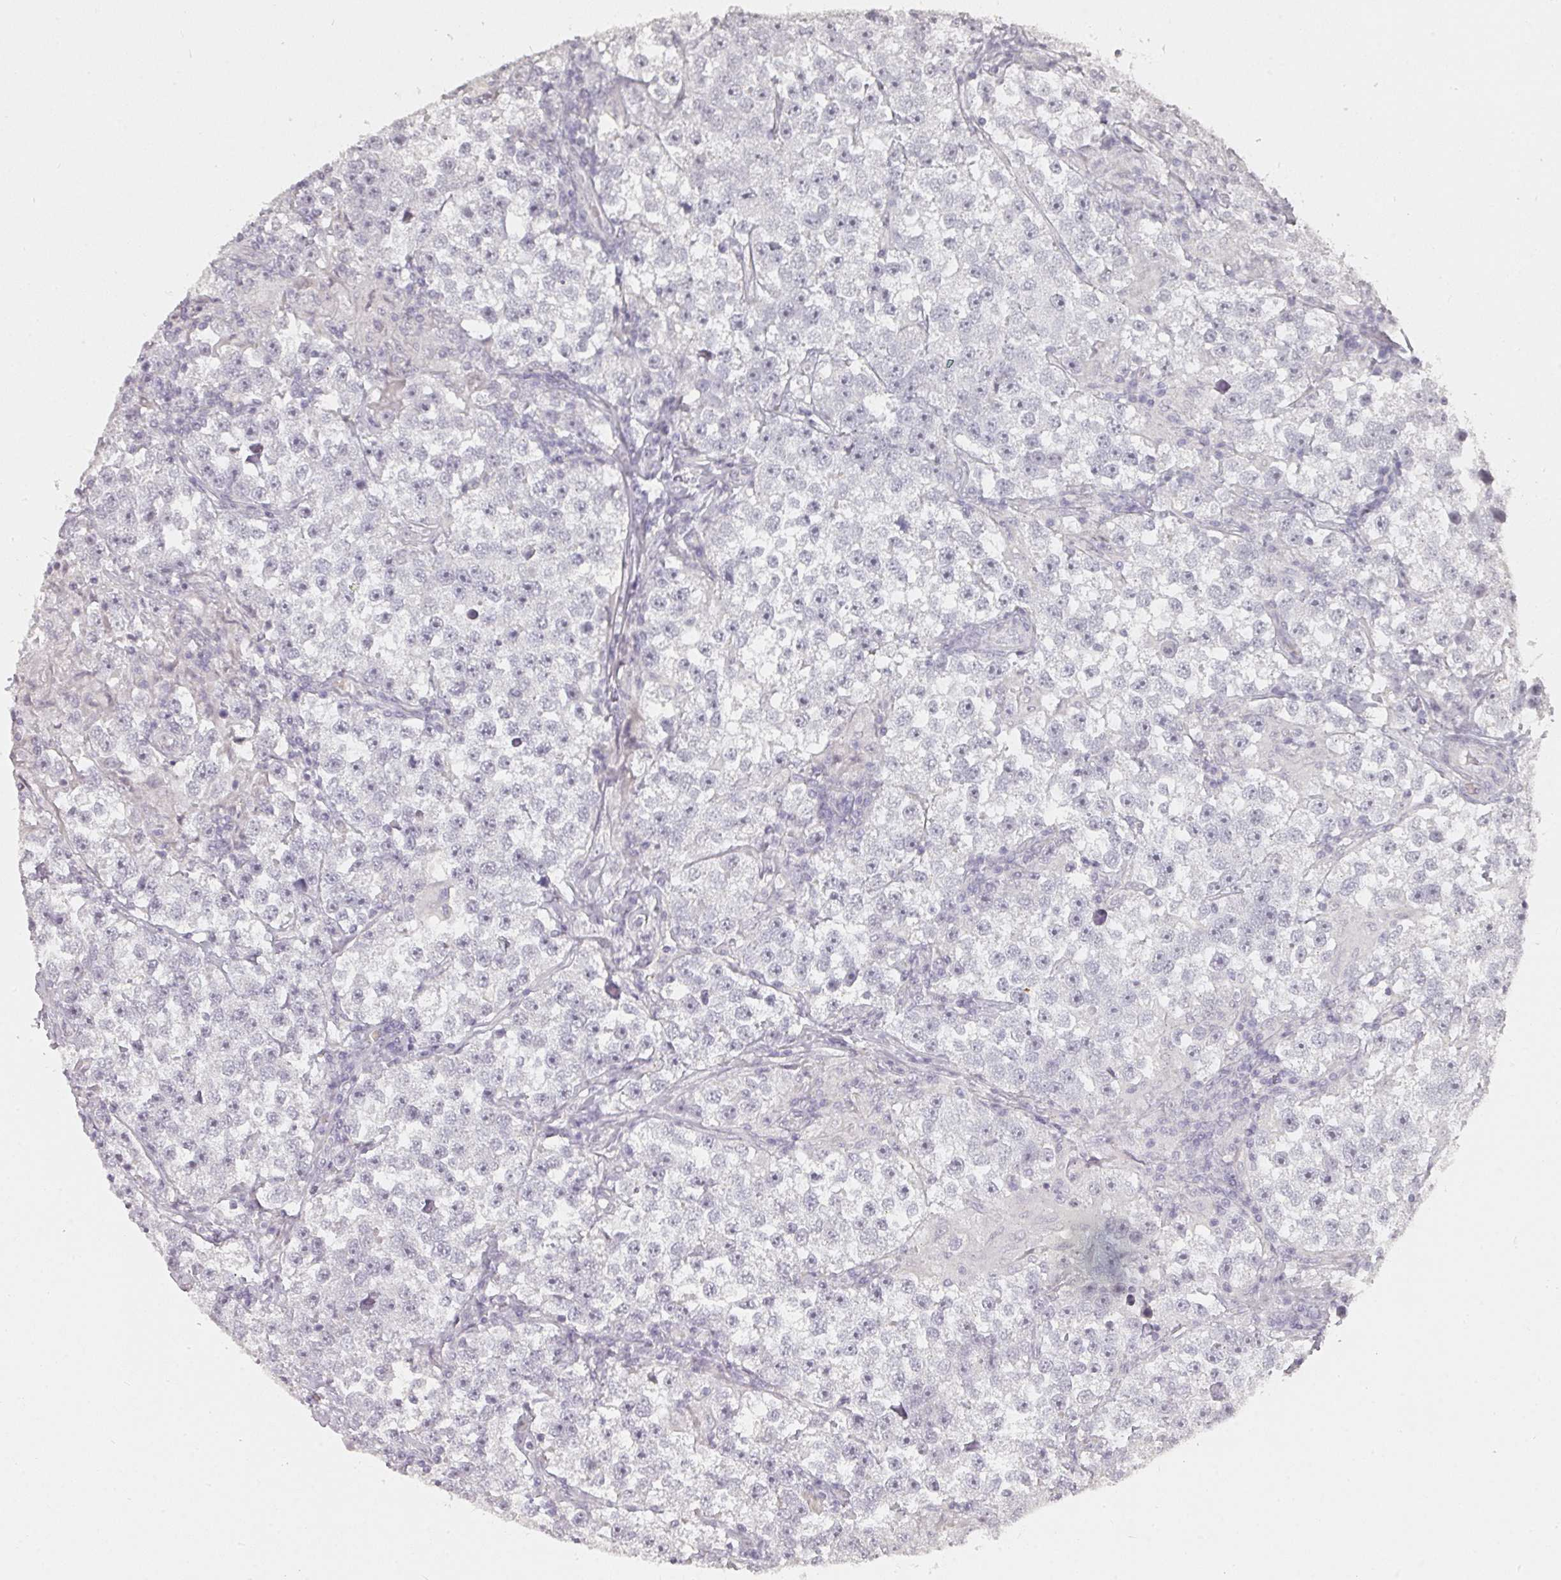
{"staining": {"intensity": "negative", "quantity": "none", "location": "none"}, "tissue": "testis cancer", "cell_type": "Tumor cells", "image_type": "cancer", "snomed": [{"axis": "morphology", "description": "Seminoma, NOS"}, {"axis": "topography", "description": "Testis"}], "caption": "DAB (3,3'-diaminobenzidine) immunohistochemical staining of testis seminoma demonstrates no significant positivity in tumor cells.", "gene": "SHISA2", "patient": {"sex": "male", "age": 46}}